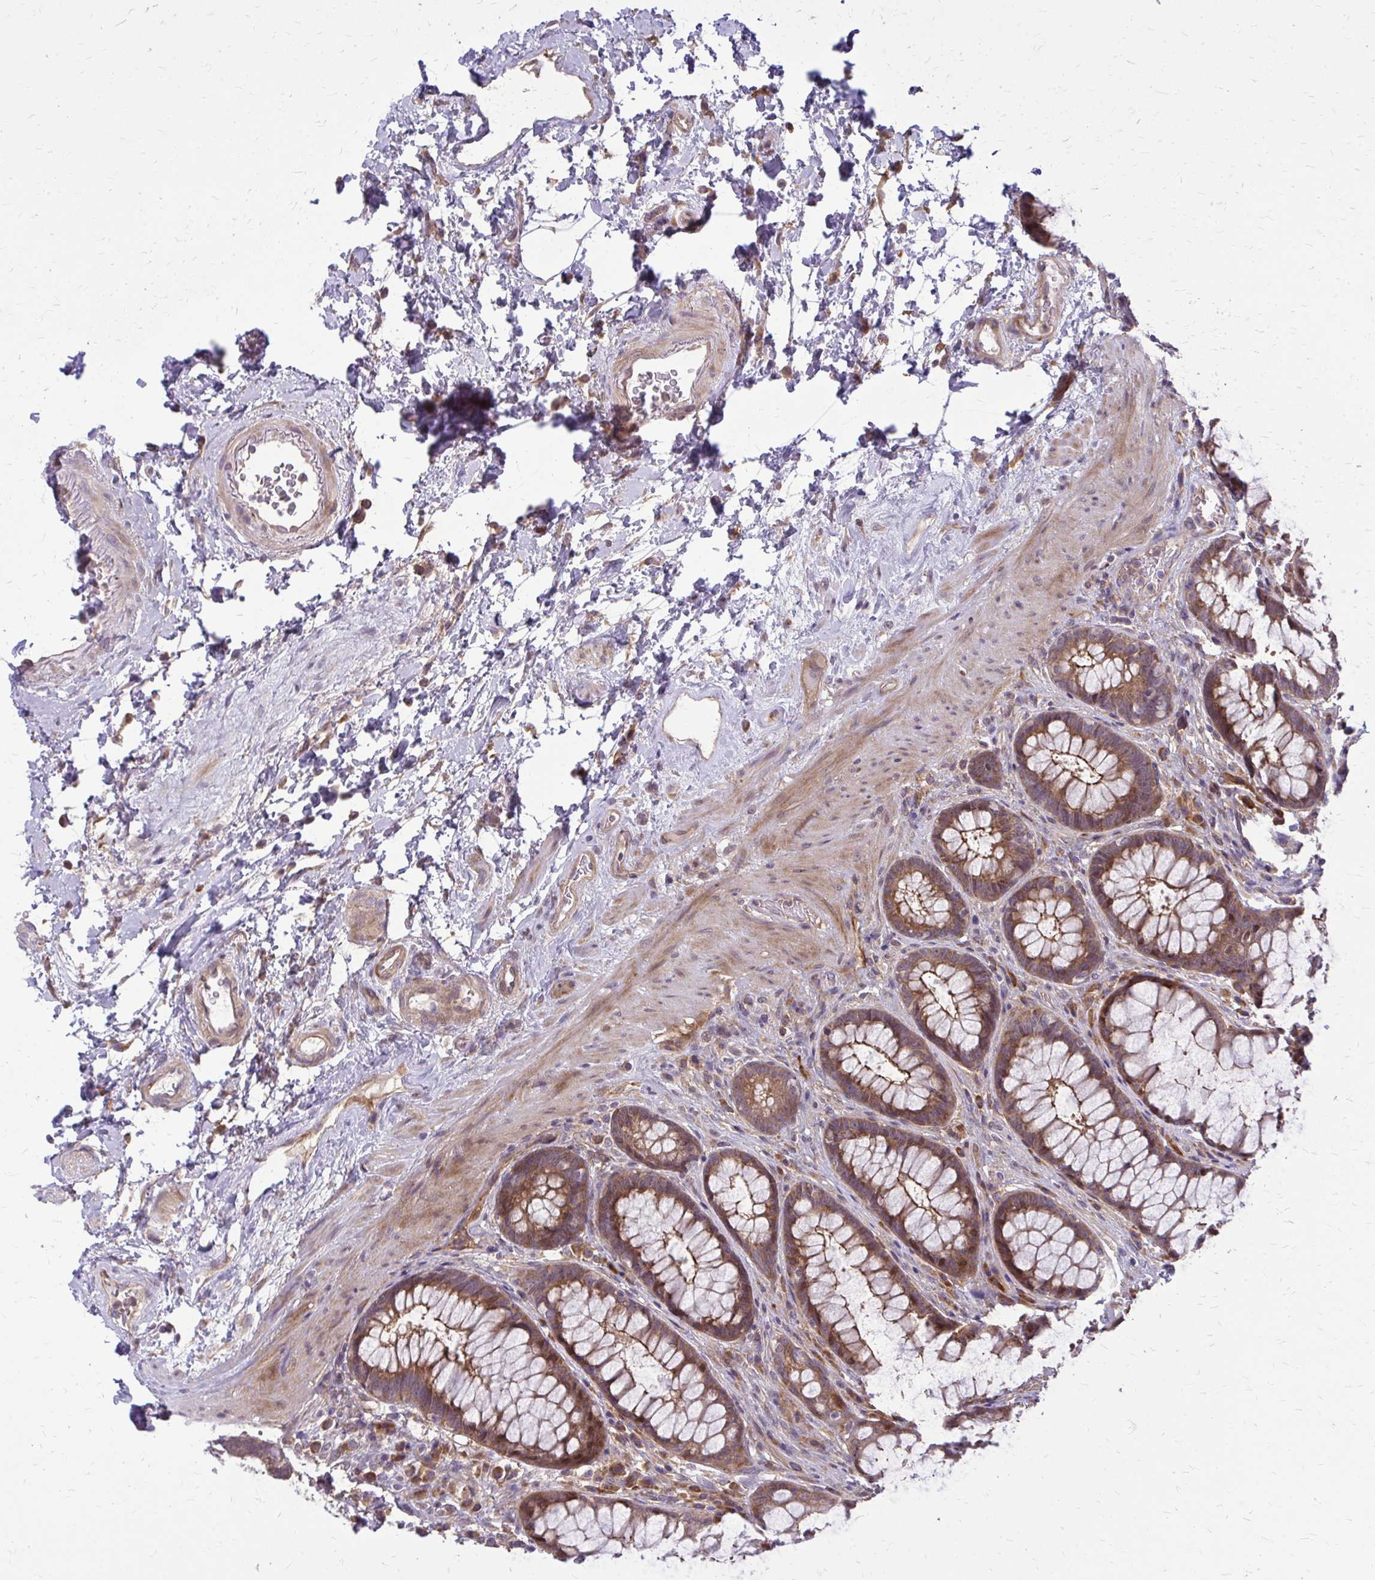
{"staining": {"intensity": "moderate", "quantity": ">75%", "location": "cytoplasmic/membranous"}, "tissue": "rectum", "cell_type": "Glandular cells", "image_type": "normal", "snomed": [{"axis": "morphology", "description": "Normal tissue, NOS"}, {"axis": "topography", "description": "Rectum"}], "caption": "Immunohistochemical staining of normal human rectum shows medium levels of moderate cytoplasmic/membranous expression in about >75% of glandular cells.", "gene": "OXNAD1", "patient": {"sex": "male", "age": 72}}